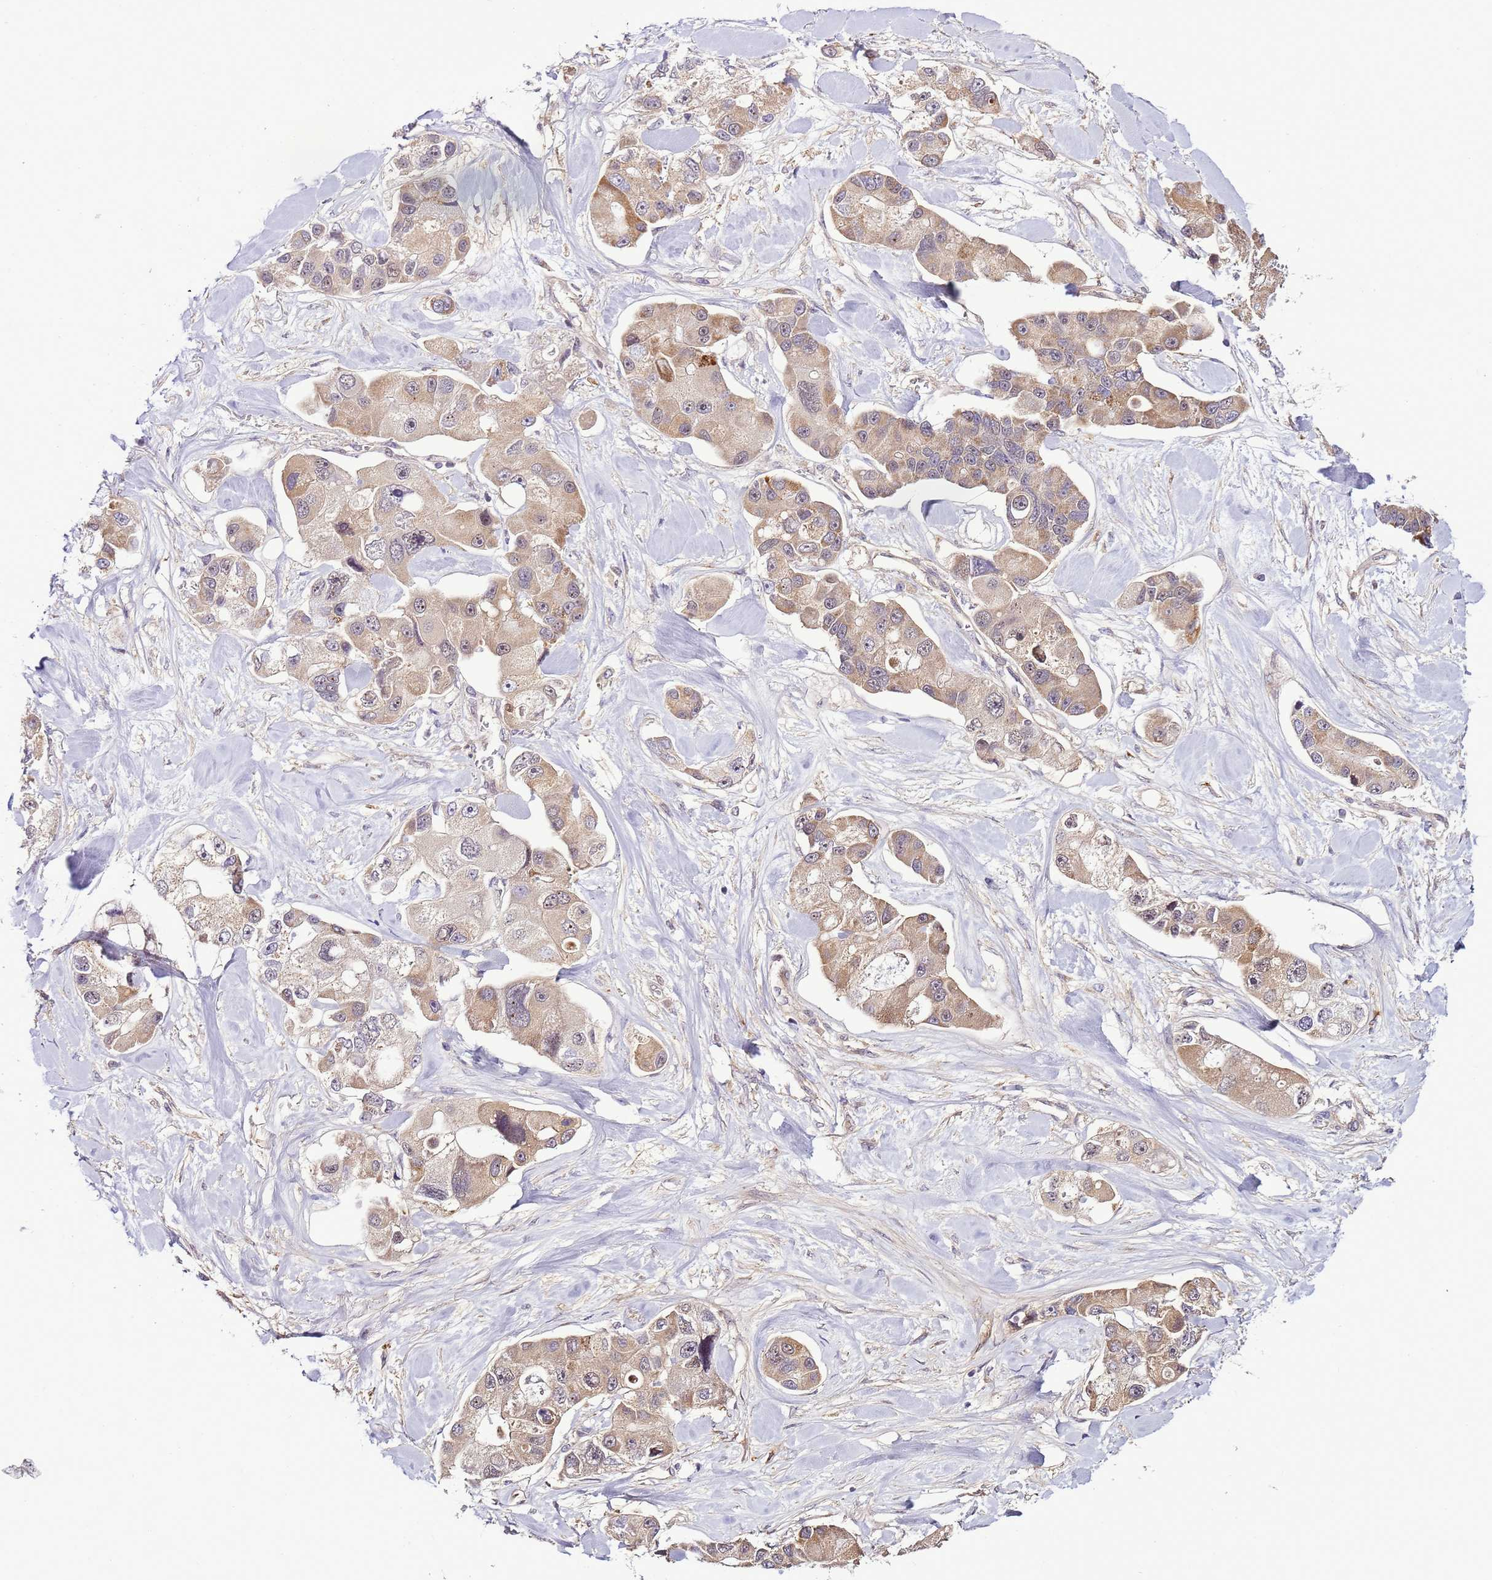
{"staining": {"intensity": "moderate", "quantity": "<25%", "location": "cytoplasmic/membranous"}, "tissue": "lung cancer", "cell_type": "Tumor cells", "image_type": "cancer", "snomed": [{"axis": "morphology", "description": "Adenocarcinoma, NOS"}, {"axis": "topography", "description": "Lung"}], "caption": "Moderate cytoplasmic/membranous positivity for a protein is present in about <25% of tumor cells of adenocarcinoma (lung) using IHC.", "gene": "SCARA3", "patient": {"sex": "female", "age": 54}}